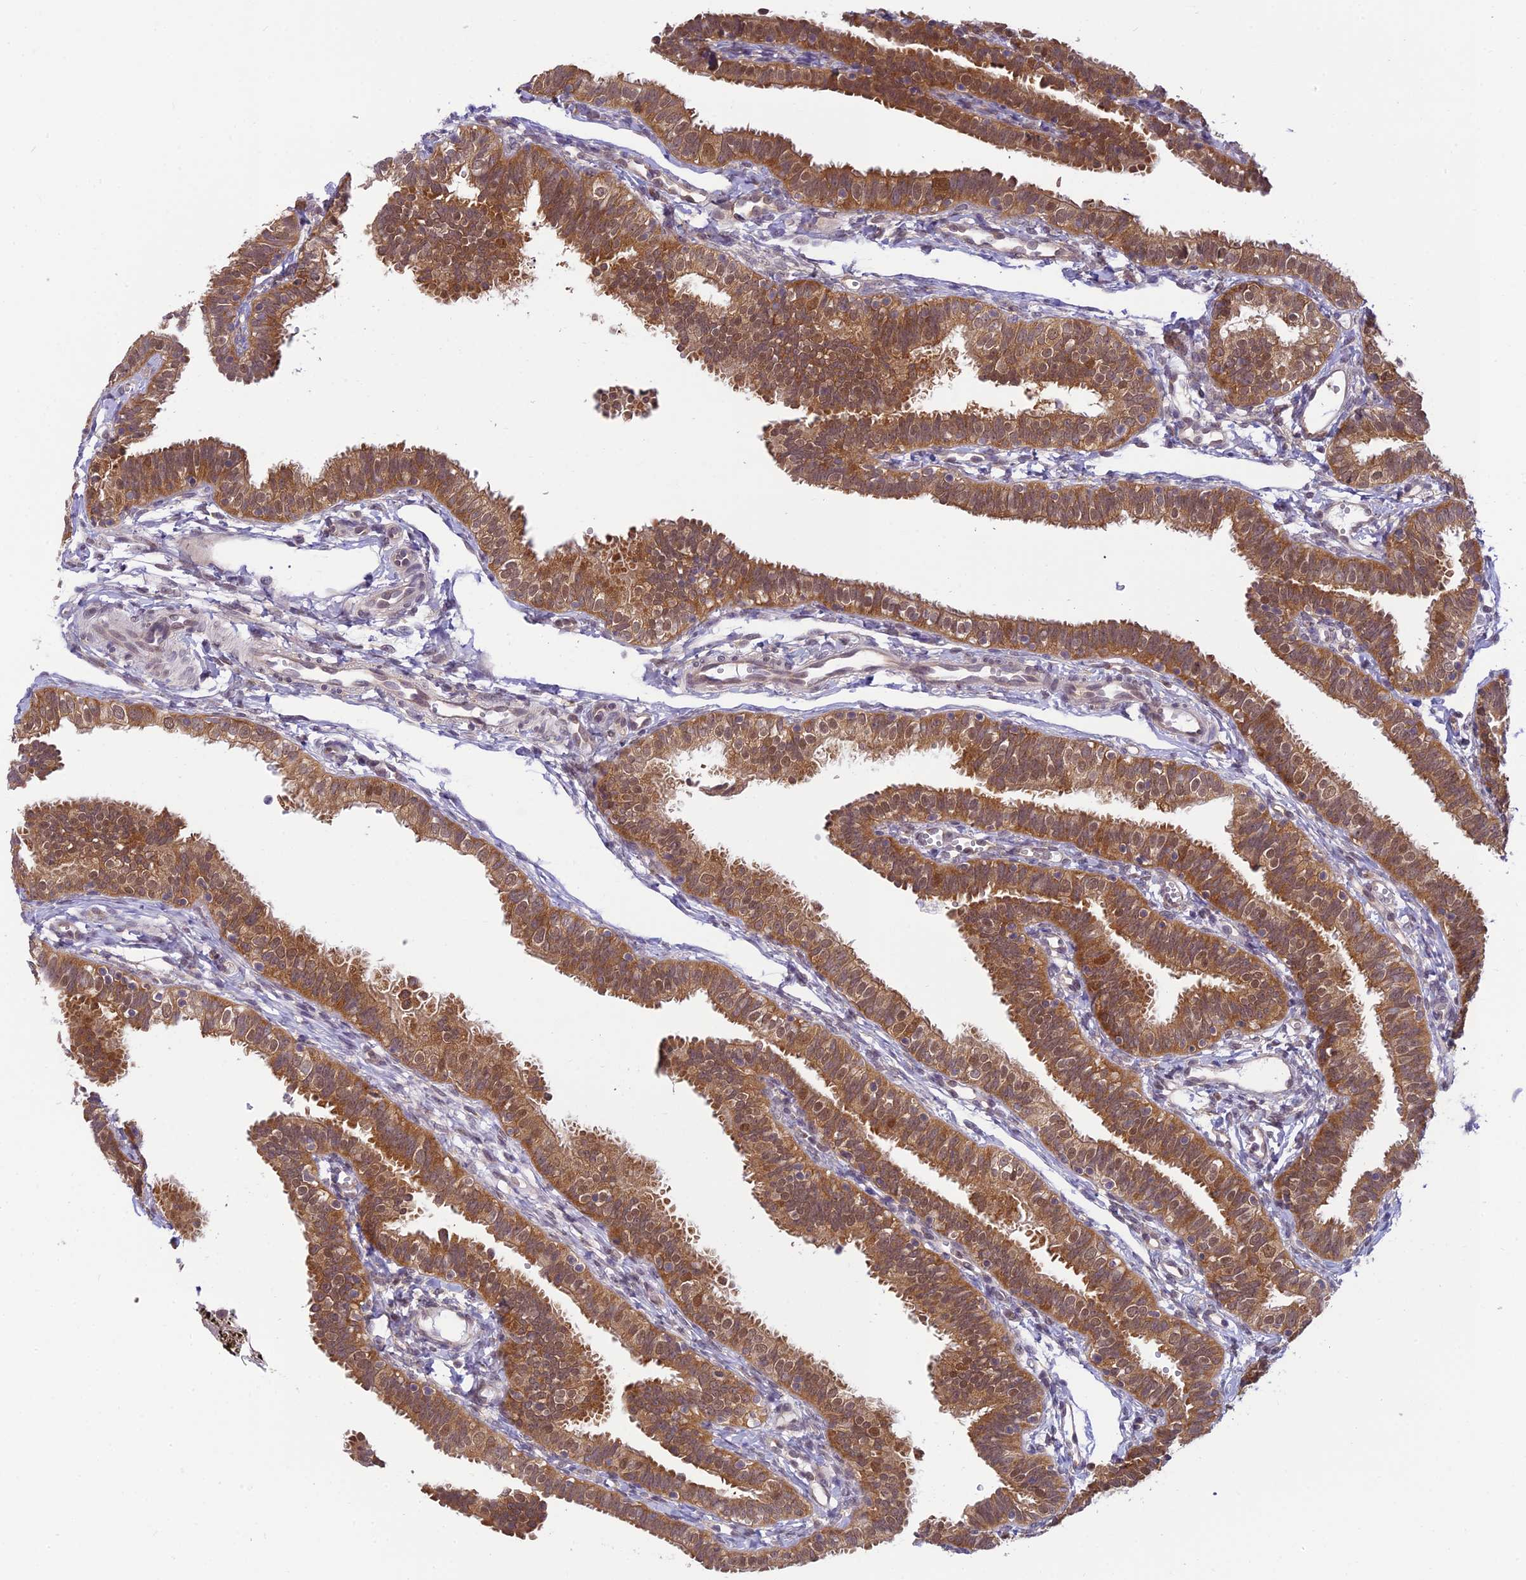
{"staining": {"intensity": "moderate", "quantity": ">75%", "location": "cytoplasmic/membranous,nuclear"}, "tissue": "fallopian tube", "cell_type": "Glandular cells", "image_type": "normal", "snomed": [{"axis": "morphology", "description": "Normal tissue, NOS"}, {"axis": "topography", "description": "Fallopian tube"}], "caption": "Brown immunohistochemical staining in unremarkable human fallopian tube demonstrates moderate cytoplasmic/membranous,nuclear expression in approximately >75% of glandular cells. The staining was performed using DAB (3,3'-diaminobenzidine), with brown indicating positive protein expression. Nuclei are stained blue with hematoxylin.", "gene": "SKIC8", "patient": {"sex": "female", "age": 35}}